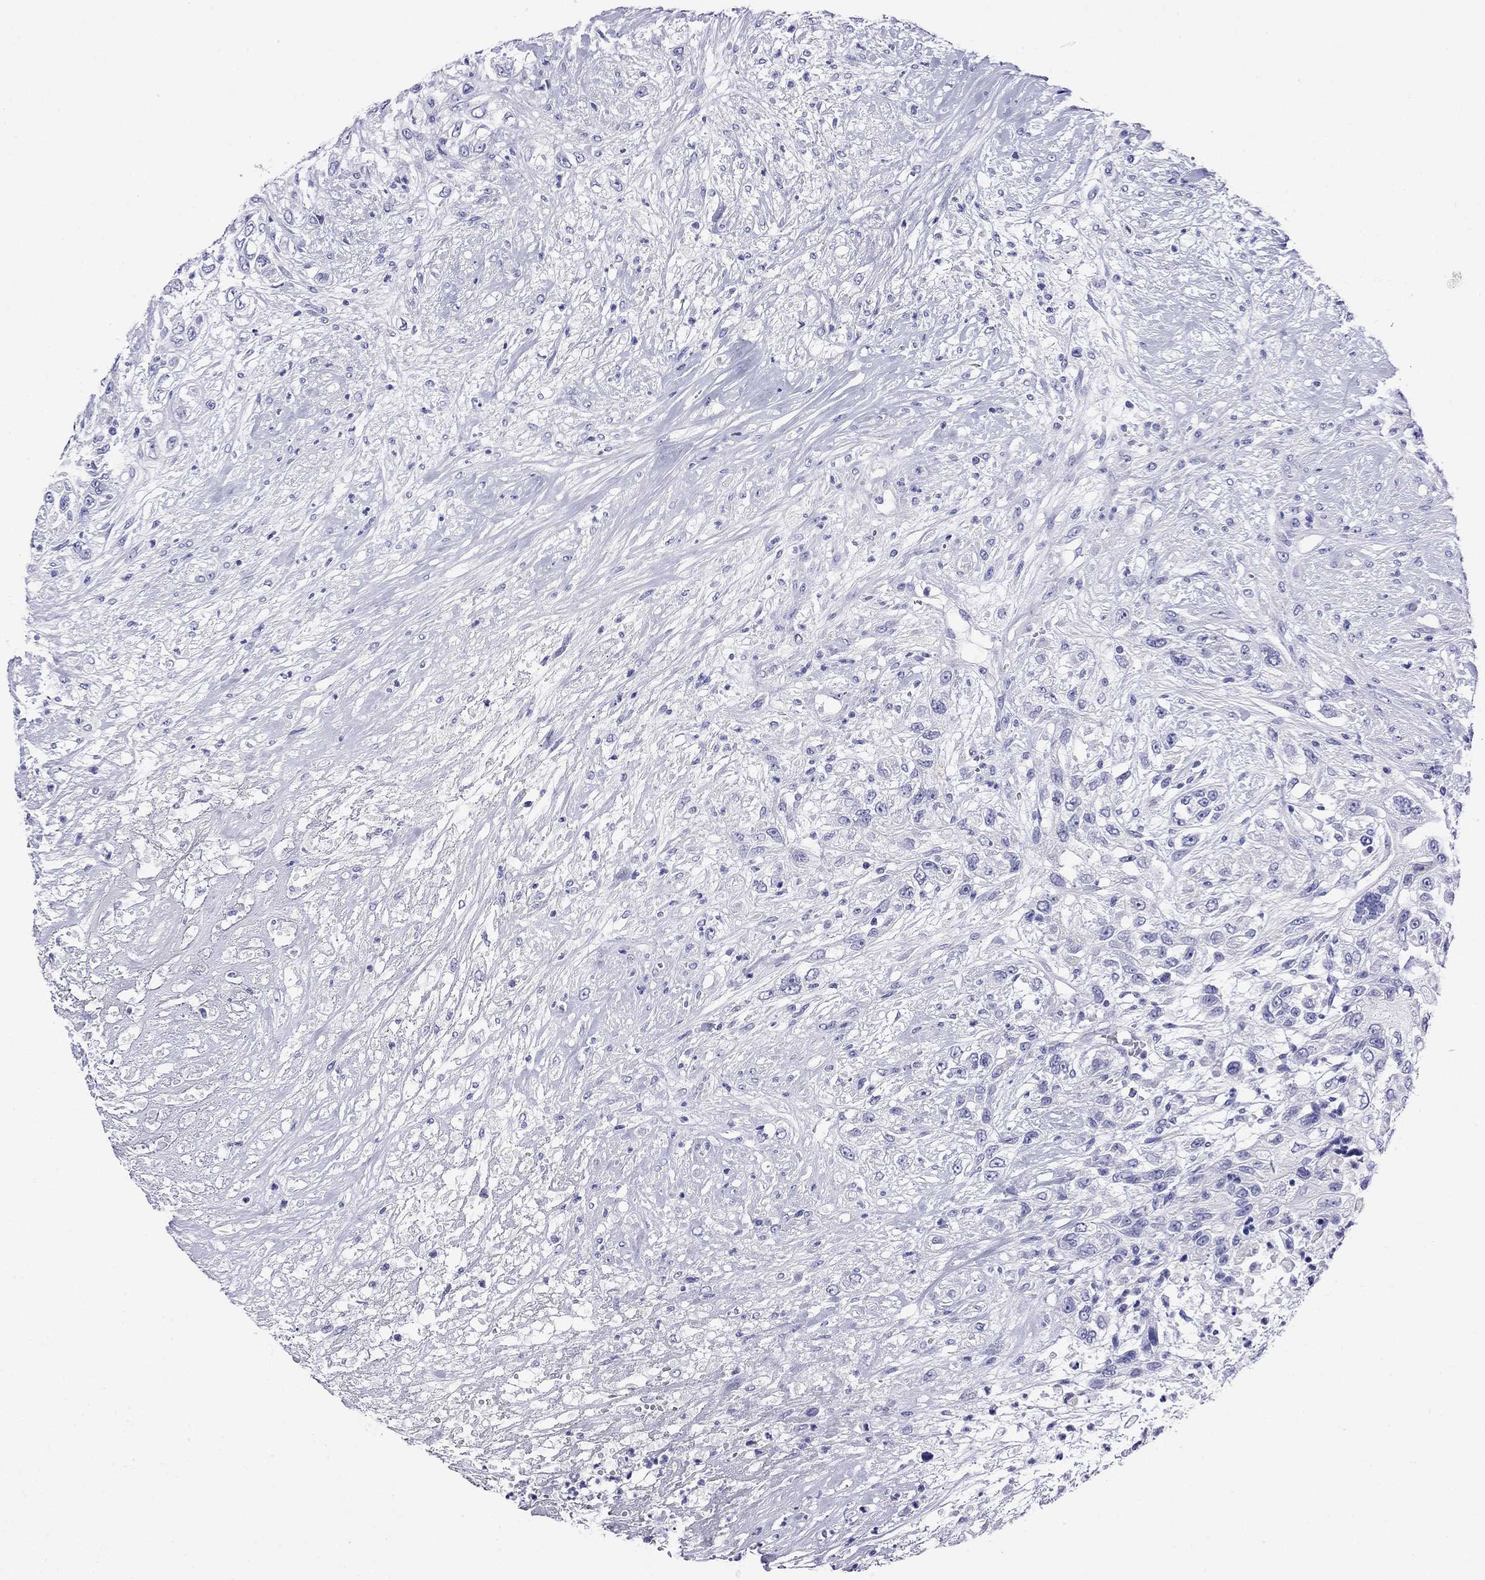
{"staining": {"intensity": "negative", "quantity": "none", "location": "none"}, "tissue": "urothelial cancer", "cell_type": "Tumor cells", "image_type": "cancer", "snomed": [{"axis": "morphology", "description": "Urothelial carcinoma, High grade"}, {"axis": "topography", "description": "Urinary bladder"}], "caption": "Human urothelial cancer stained for a protein using immunohistochemistry exhibits no expression in tumor cells.", "gene": "FIGLA", "patient": {"sex": "female", "age": 56}}